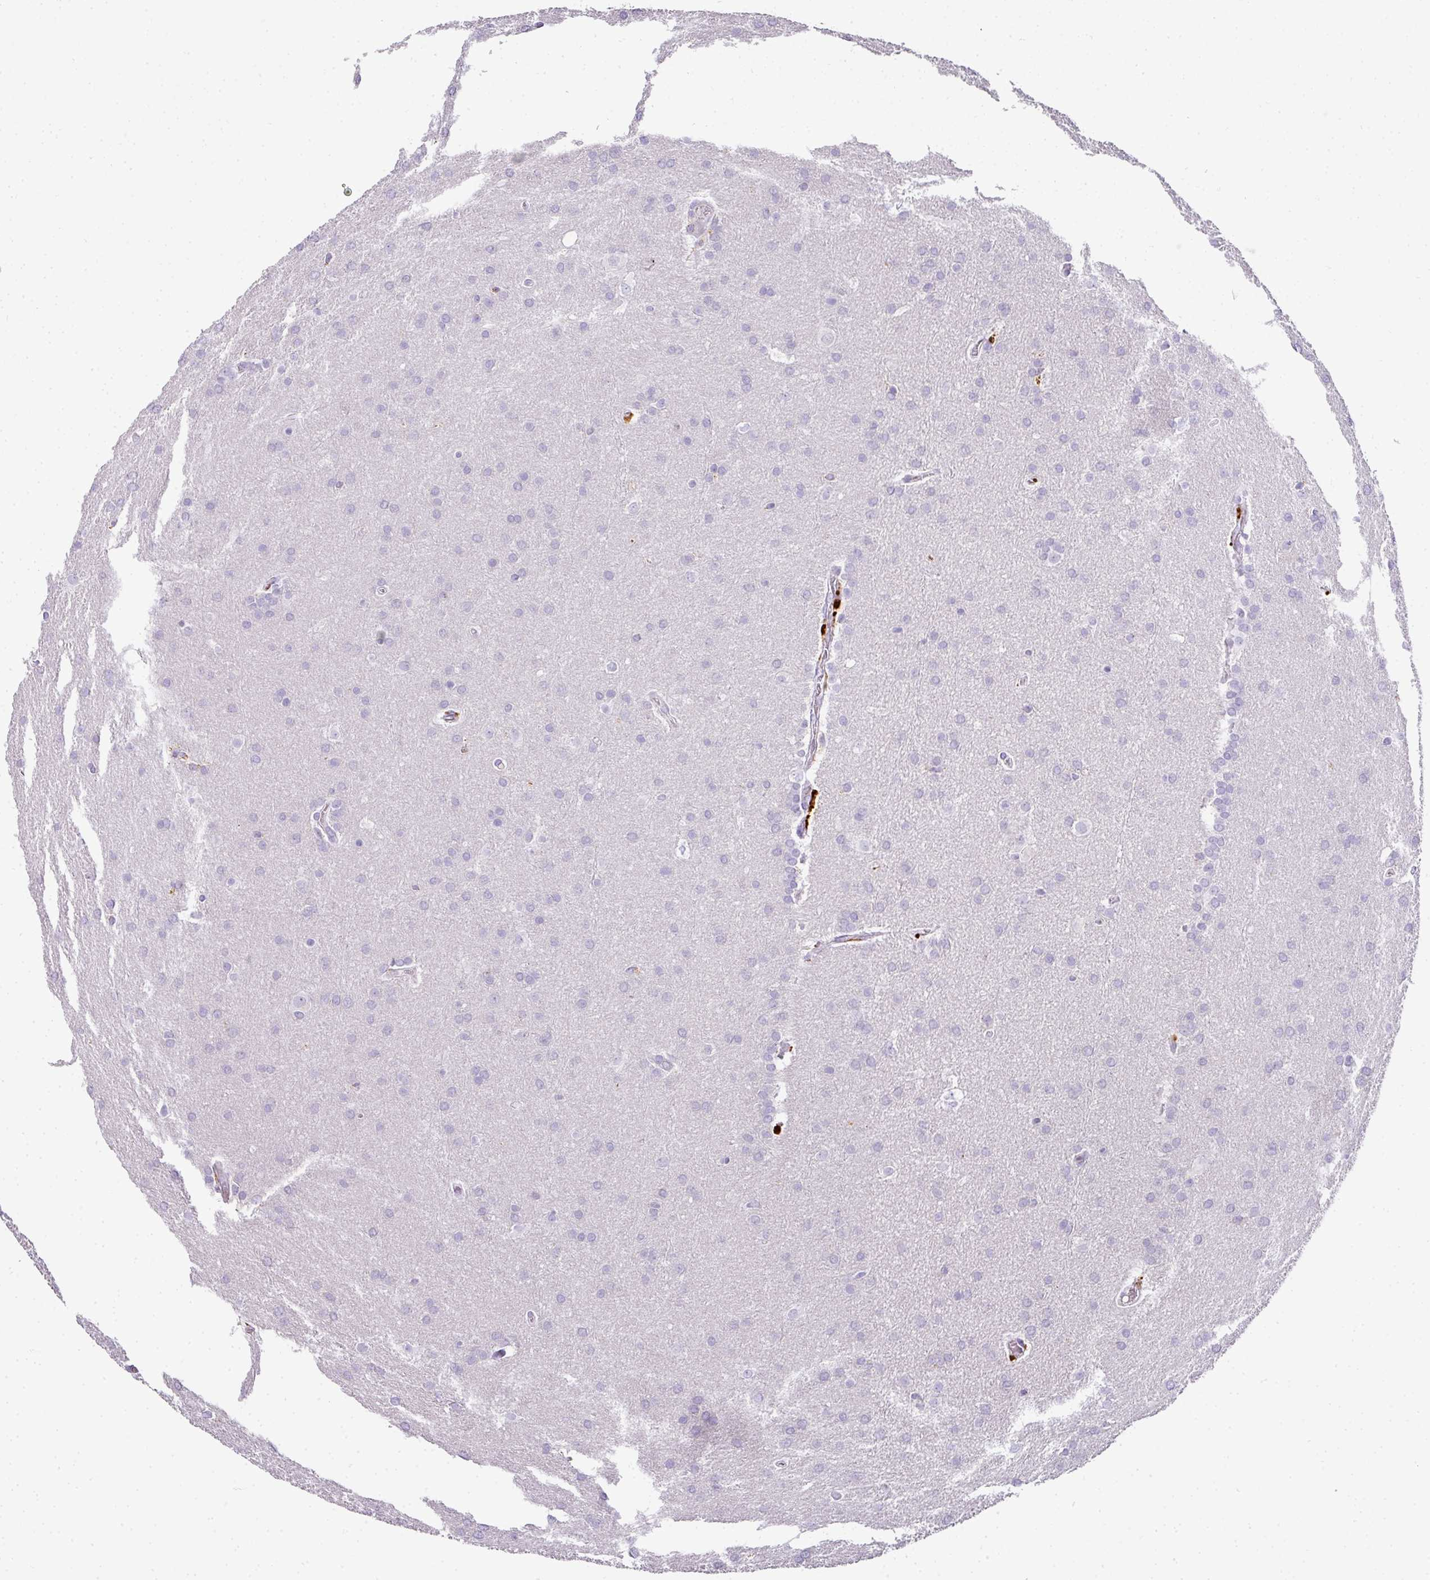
{"staining": {"intensity": "negative", "quantity": "none", "location": "none"}, "tissue": "glioma", "cell_type": "Tumor cells", "image_type": "cancer", "snomed": [{"axis": "morphology", "description": "Glioma, malignant, Low grade"}, {"axis": "topography", "description": "Brain"}], "caption": "Tumor cells show no significant positivity in glioma. (Brightfield microscopy of DAB immunohistochemistry (IHC) at high magnification).", "gene": "MMACHC", "patient": {"sex": "female", "age": 32}}